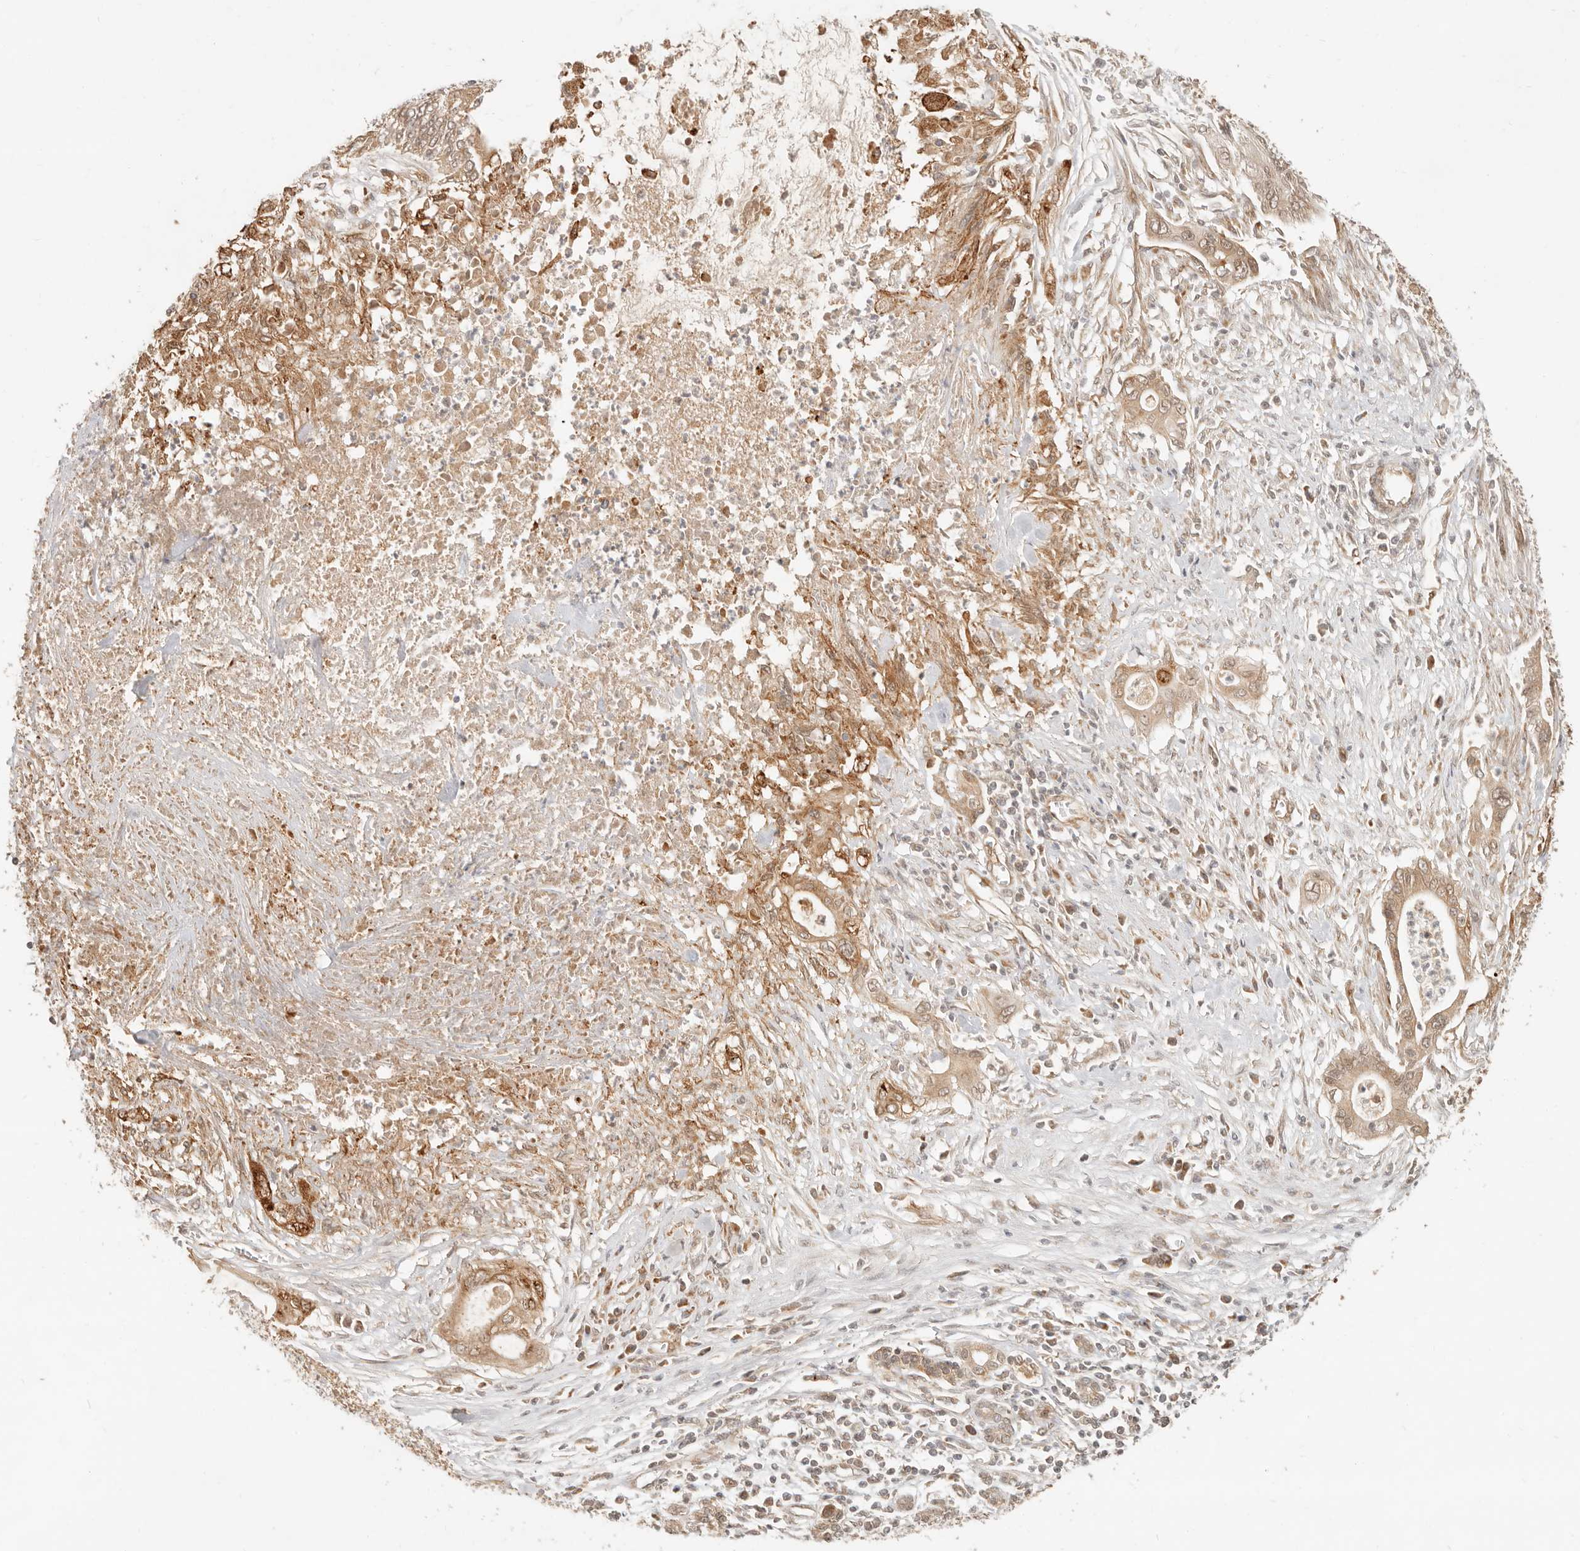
{"staining": {"intensity": "weak", "quantity": ">75%", "location": "cytoplasmic/membranous"}, "tissue": "pancreatic cancer", "cell_type": "Tumor cells", "image_type": "cancer", "snomed": [{"axis": "morphology", "description": "Adenocarcinoma, NOS"}, {"axis": "topography", "description": "Pancreas"}], "caption": "Tumor cells exhibit low levels of weak cytoplasmic/membranous positivity in approximately >75% of cells in human pancreatic cancer (adenocarcinoma).", "gene": "BAALC", "patient": {"sex": "male", "age": 58}}